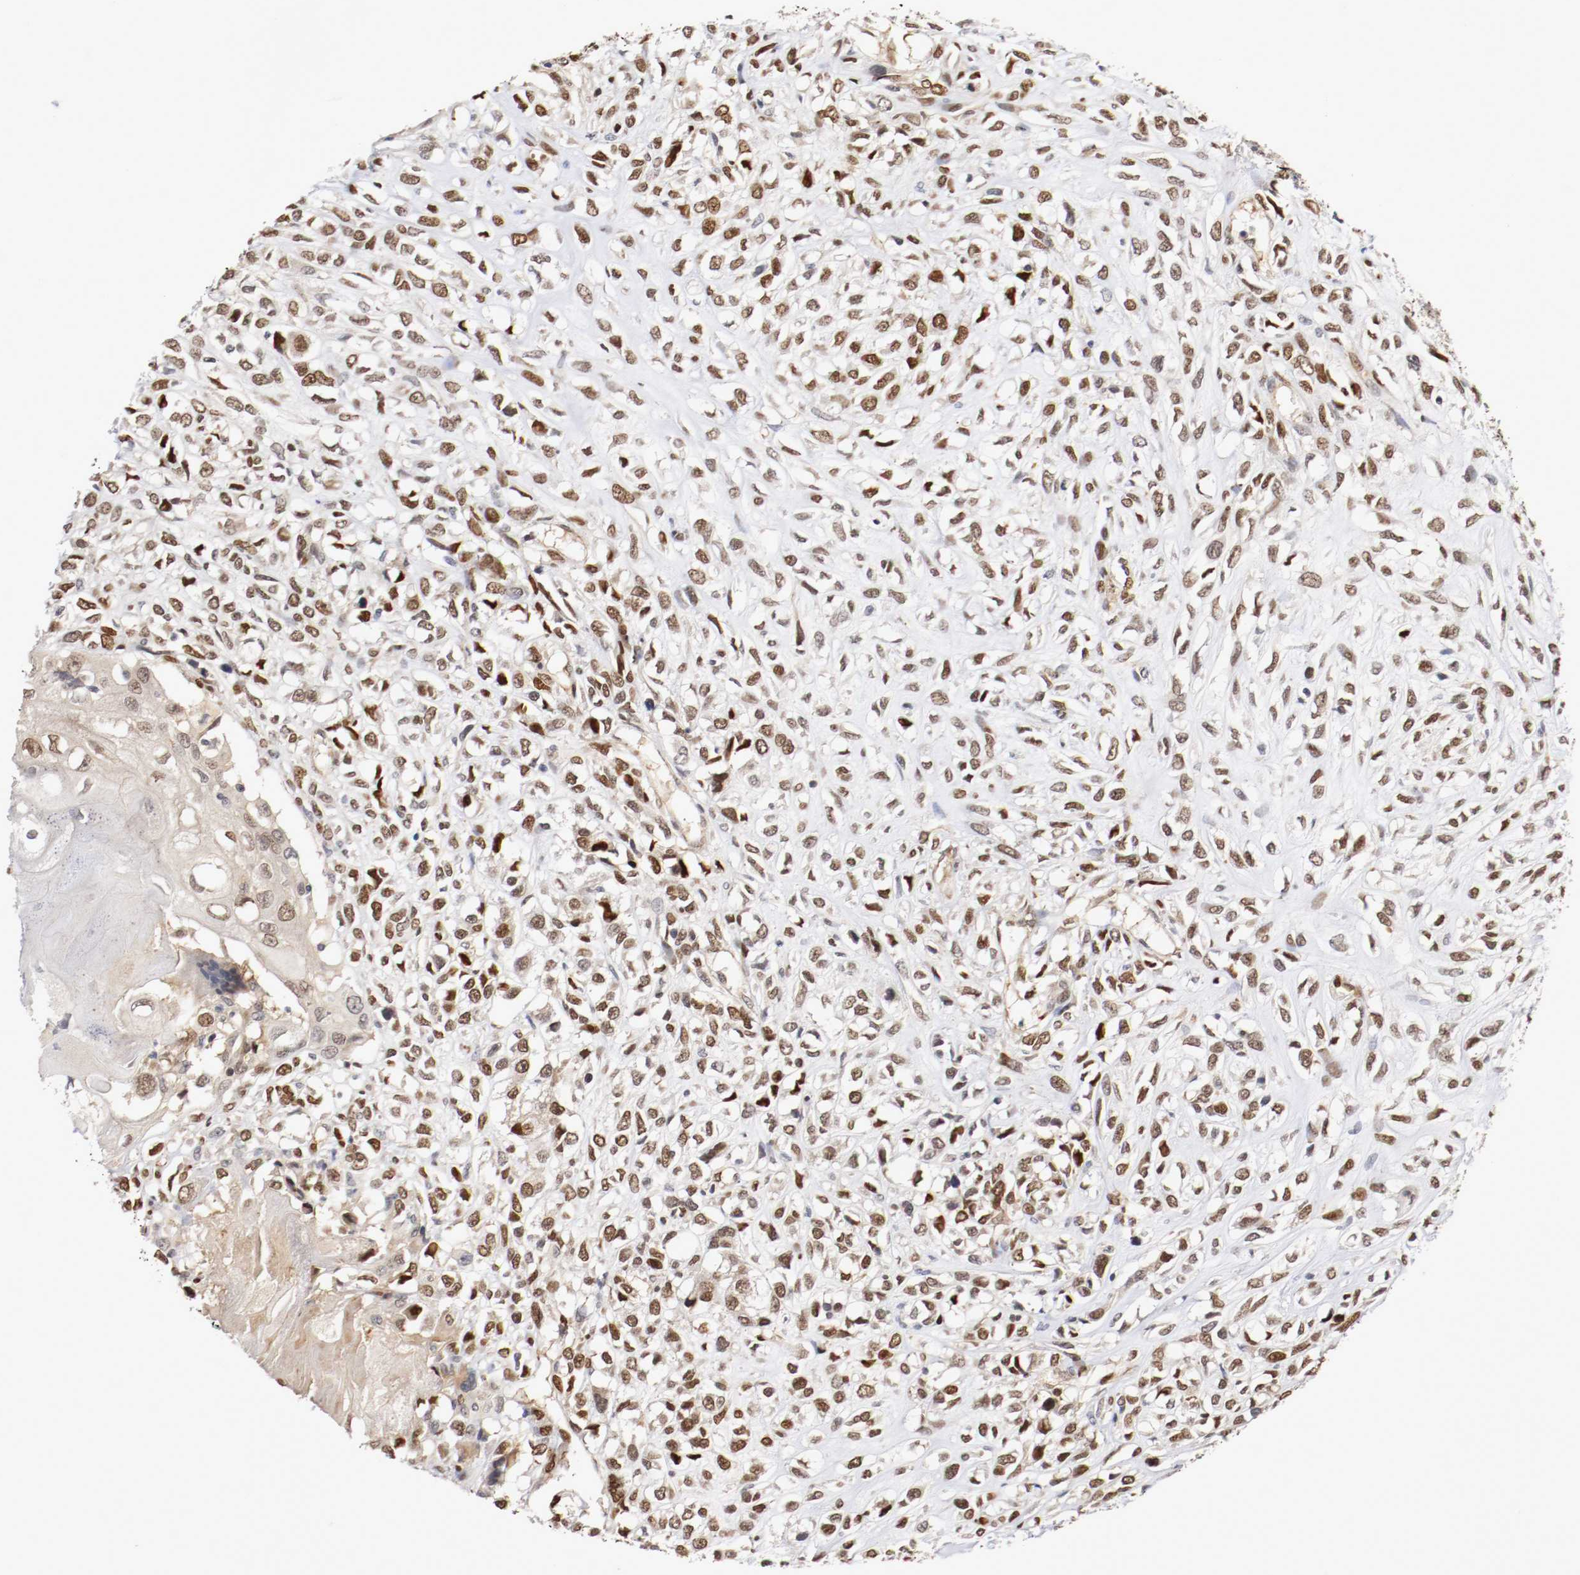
{"staining": {"intensity": "moderate", "quantity": ">75%", "location": "nuclear"}, "tissue": "head and neck cancer", "cell_type": "Tumor cells", "image_type": "cancer", "snomed": [{"axis": "morphology", "description": "Necrosis, NOS"}, {"axis": "morphology", "description": "Neoplasm, malignant, NOS"}, {"axis": "topography", "description": "Salivary gland"}, {"axis": "topography", "description": "Head-Neck"}], "caption": "DAB immunohistochemical staining of human head and neck cancer displays moderate nuclear protein expression in approximately >75% of tumor cells. (brown staining indicates protein expression, while blue staining denotes nuclei).", "gene": "DNMT3B", "patient": {"sex": "male", "age": 43}}